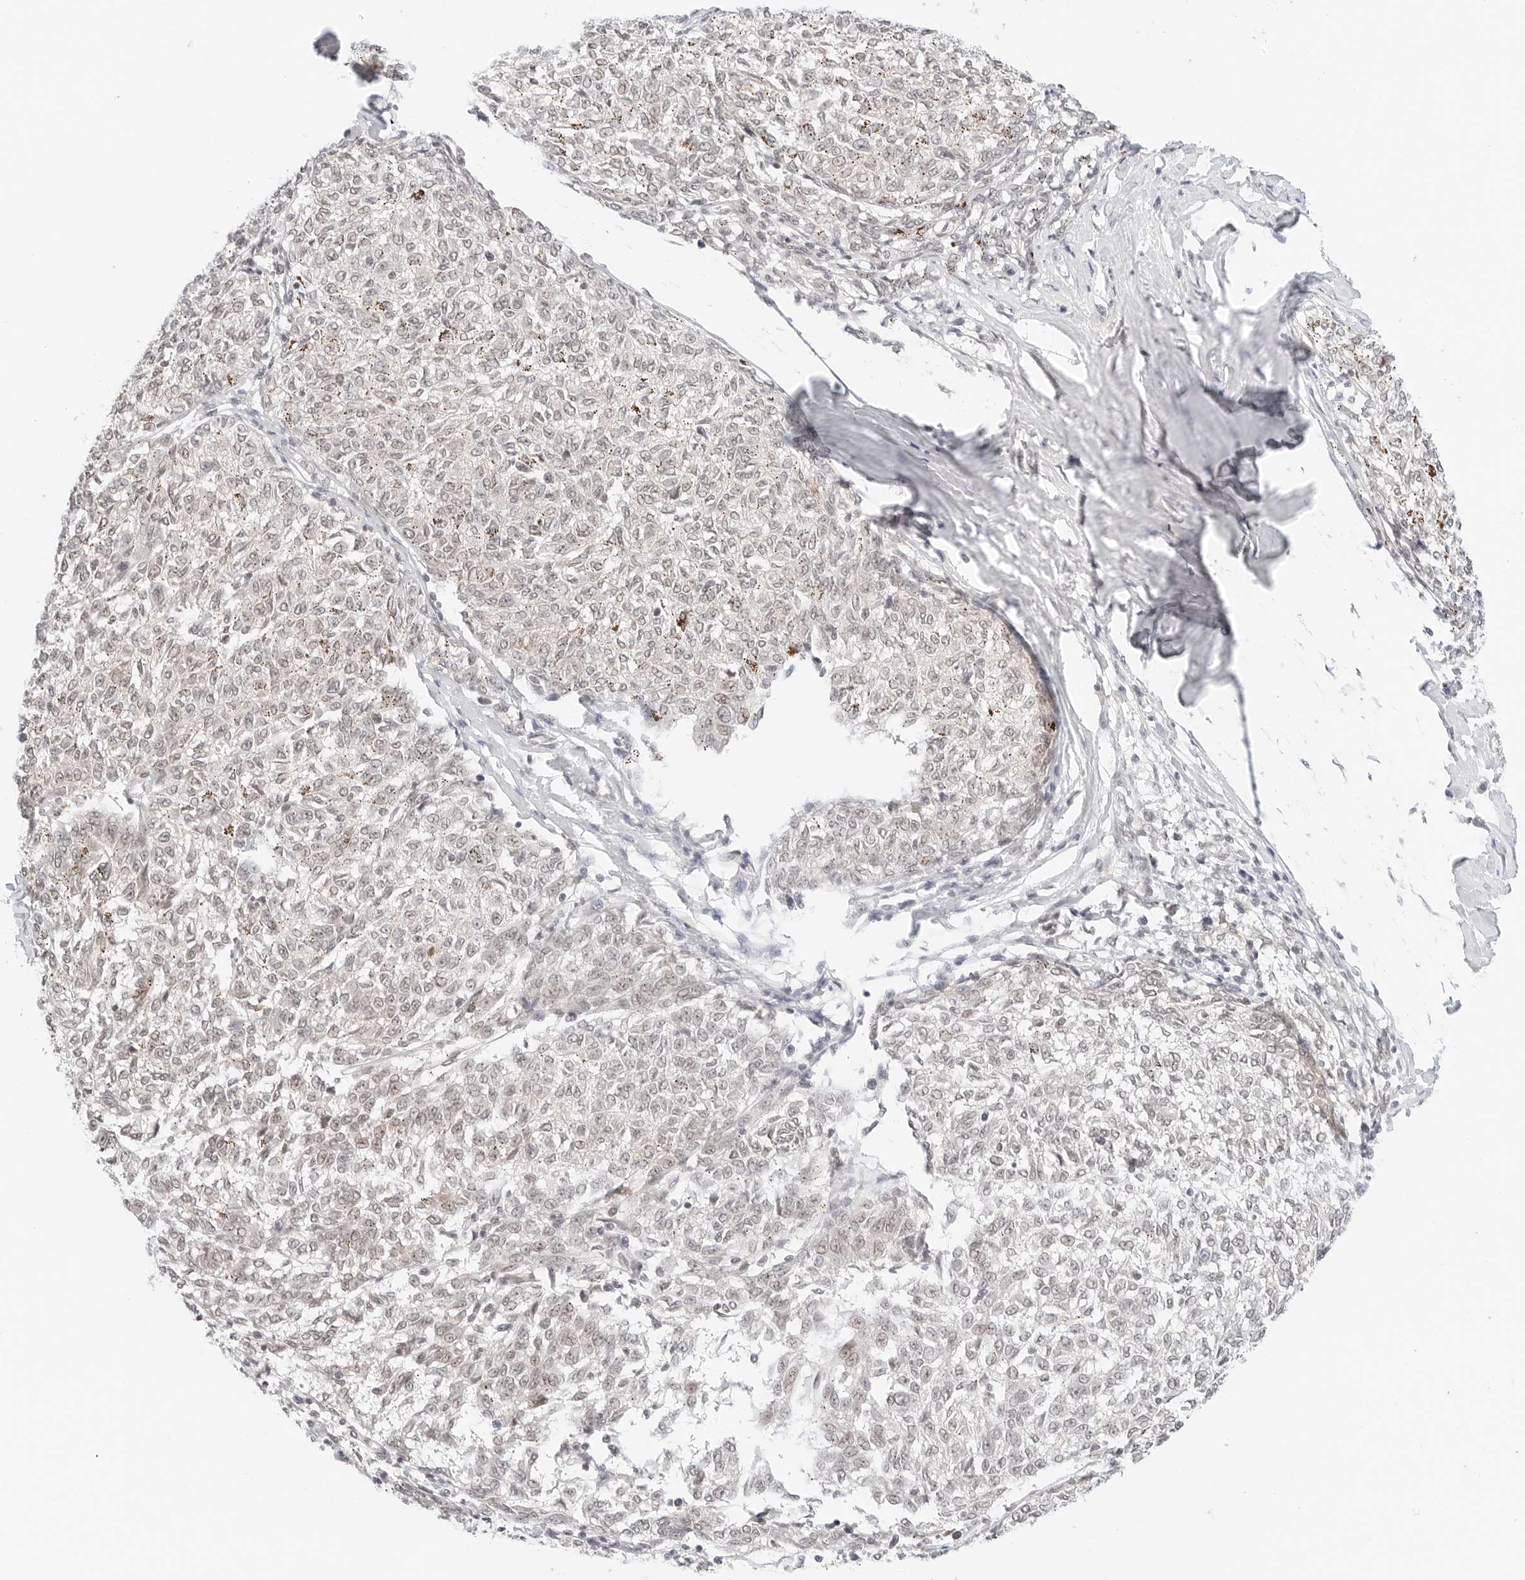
{"staining": {"intensity": "negative", "quantity": "none", "location": "none"}, "tissue": "melanoma", "cell_type": "Tumor cells", "image_type": "cancer", "snomed": [{"axis": "morphology", "description": "Malignant melanoma, NOS"}, {"axis": "topography", "description": "Skin"}], "caption": "Immunohistochemistry (IHC) histopathology image of human melanoma stained for a protein (brown), which shows no staining in tumor cells.", "gene": "NEO1", "patient": {"sex": "female", "age": 72}}